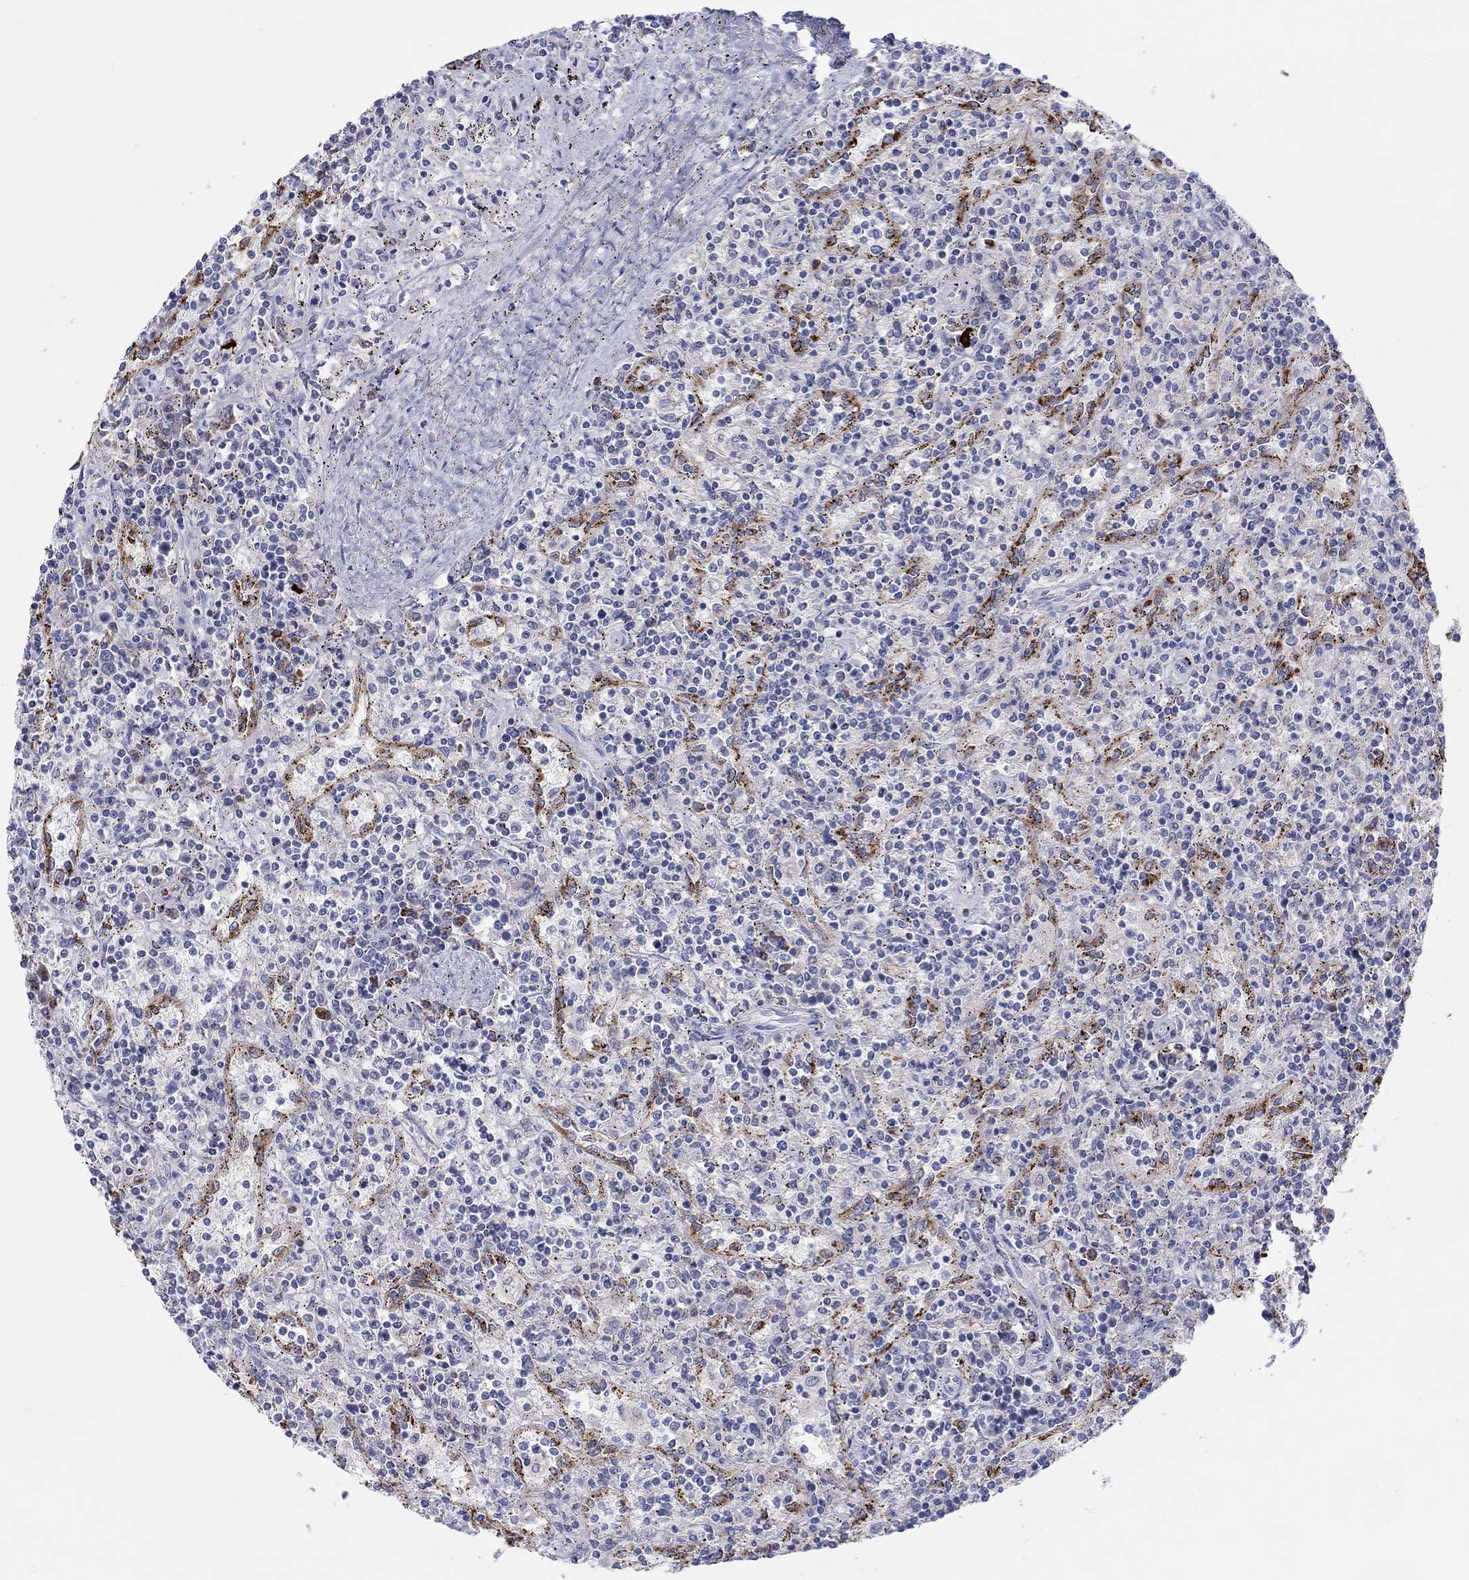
{"staining": {"intensity": "negative", "quantity": "none", "location": "none"}, "tissue": "lymphoma", "cell_type": "Tumor cells", "image_type": "cancer", "snomed": [{"axis": "morphology", "description": "Malignant lymphoma, non-Hodgkin's type, Low grade"}, {"axis": "topography", "description": "Spleen"}], "caption": "Malignant lymphoma, non-Hodgkin's type (low-grade) stained for a protein using IHC reveals no staining tumor cells.", "gene": "BCO2", "patient": {"sex": "male", "age": 62}}